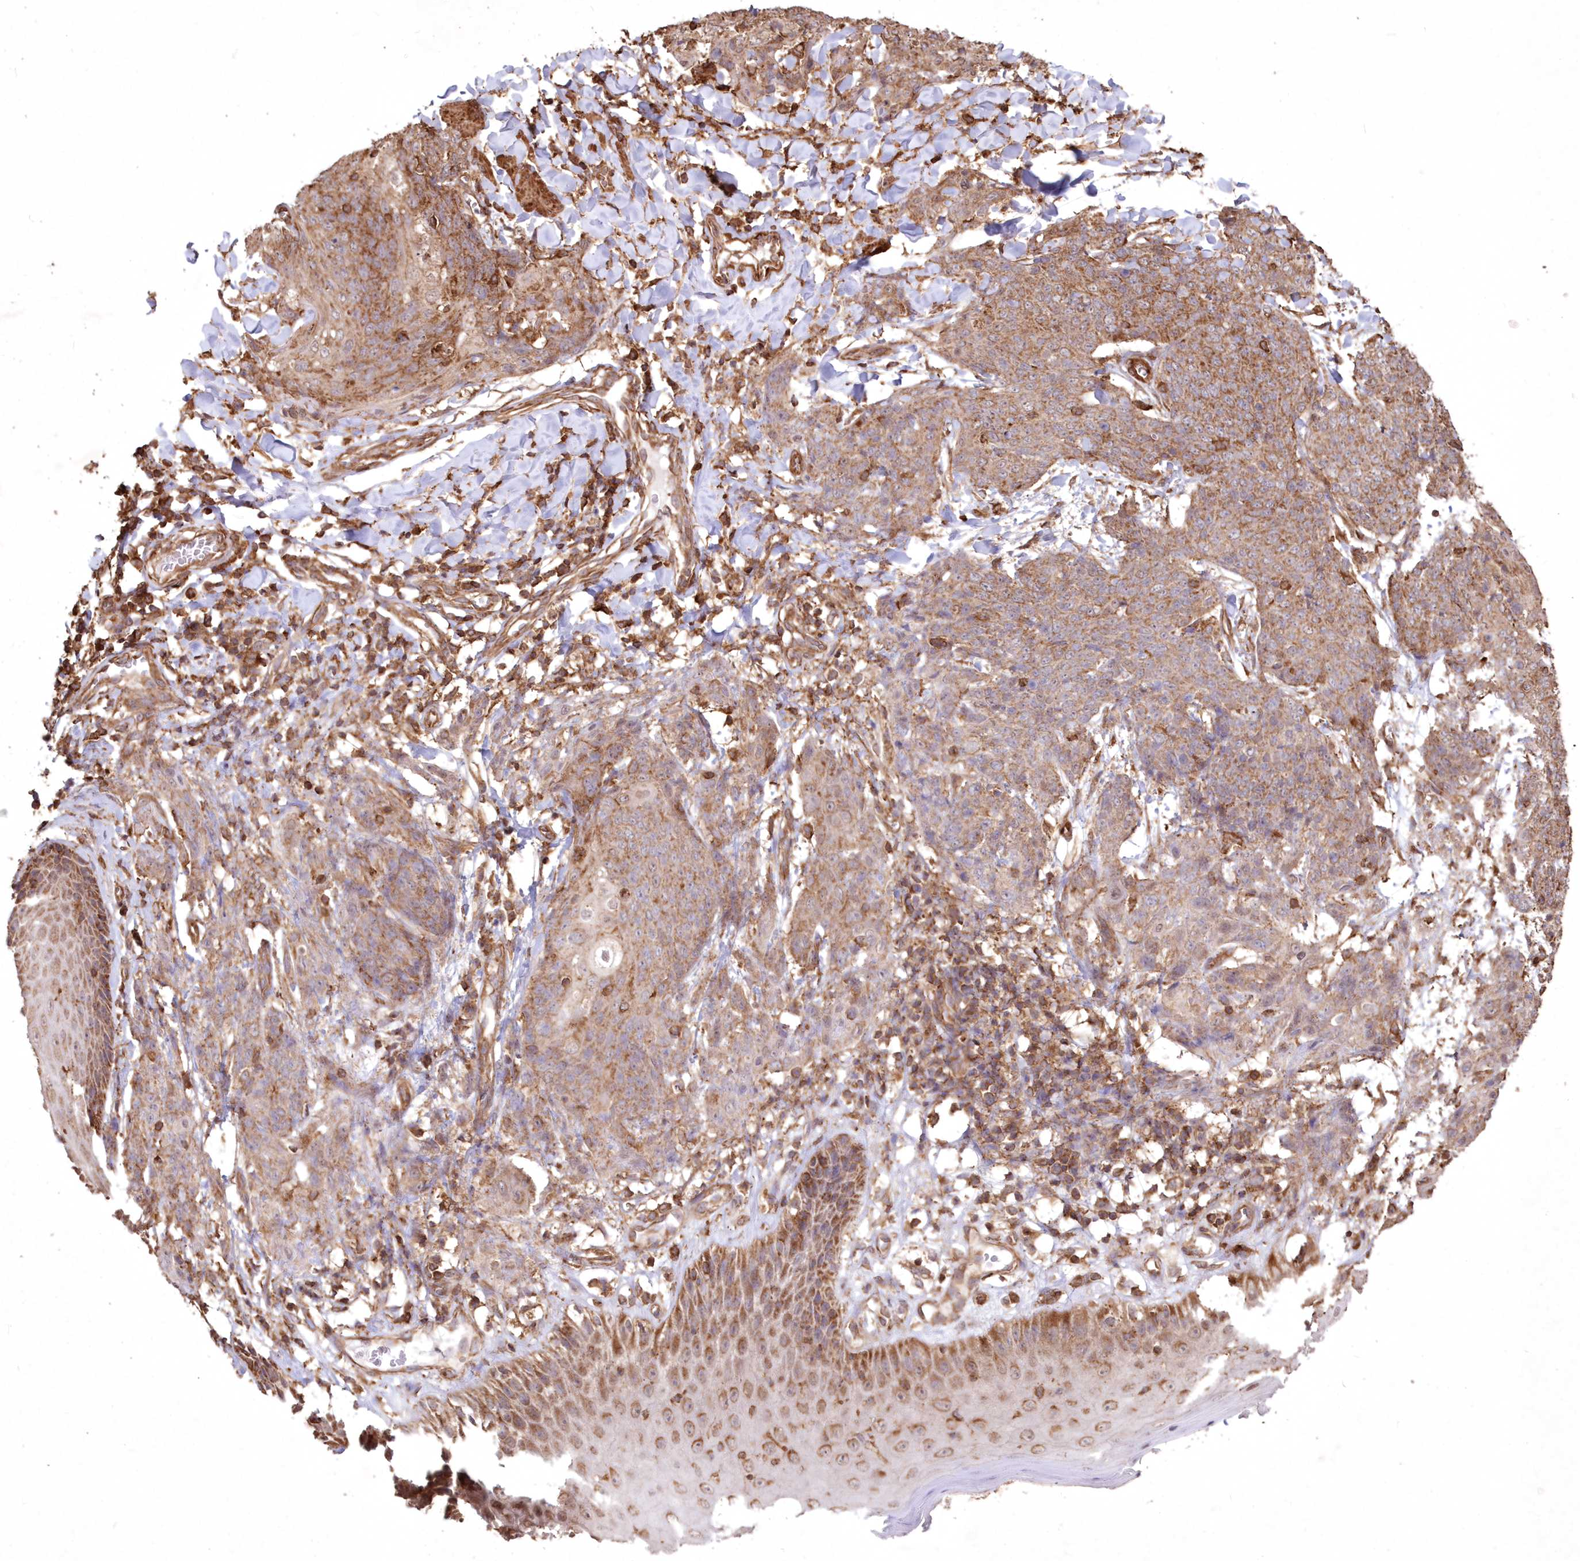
{"staining": {"intensity": "moderate", "quantity": ">75%", "location": "cytoplasmic/membranous"}, "tissue": "skin cancer", "cell_type": "Tumor cells", "image_type": "cancer", "snomed": [{"axis": "morphology", "description": "Squamous cell carcinoma, NOS"}, {"axis": "topography", "description": "Skin"}, {"axis": "topography", "description": "Vulva"}], "caption": "About >75% of tumor cells in human squamous cell carcinoma (skin) show moderate cytoplasmic/membranous protein staining as visualized by brown immunohistochemical staining.", "gene": "TMEM139", "patient": {"sex": "female", "age": 85}}